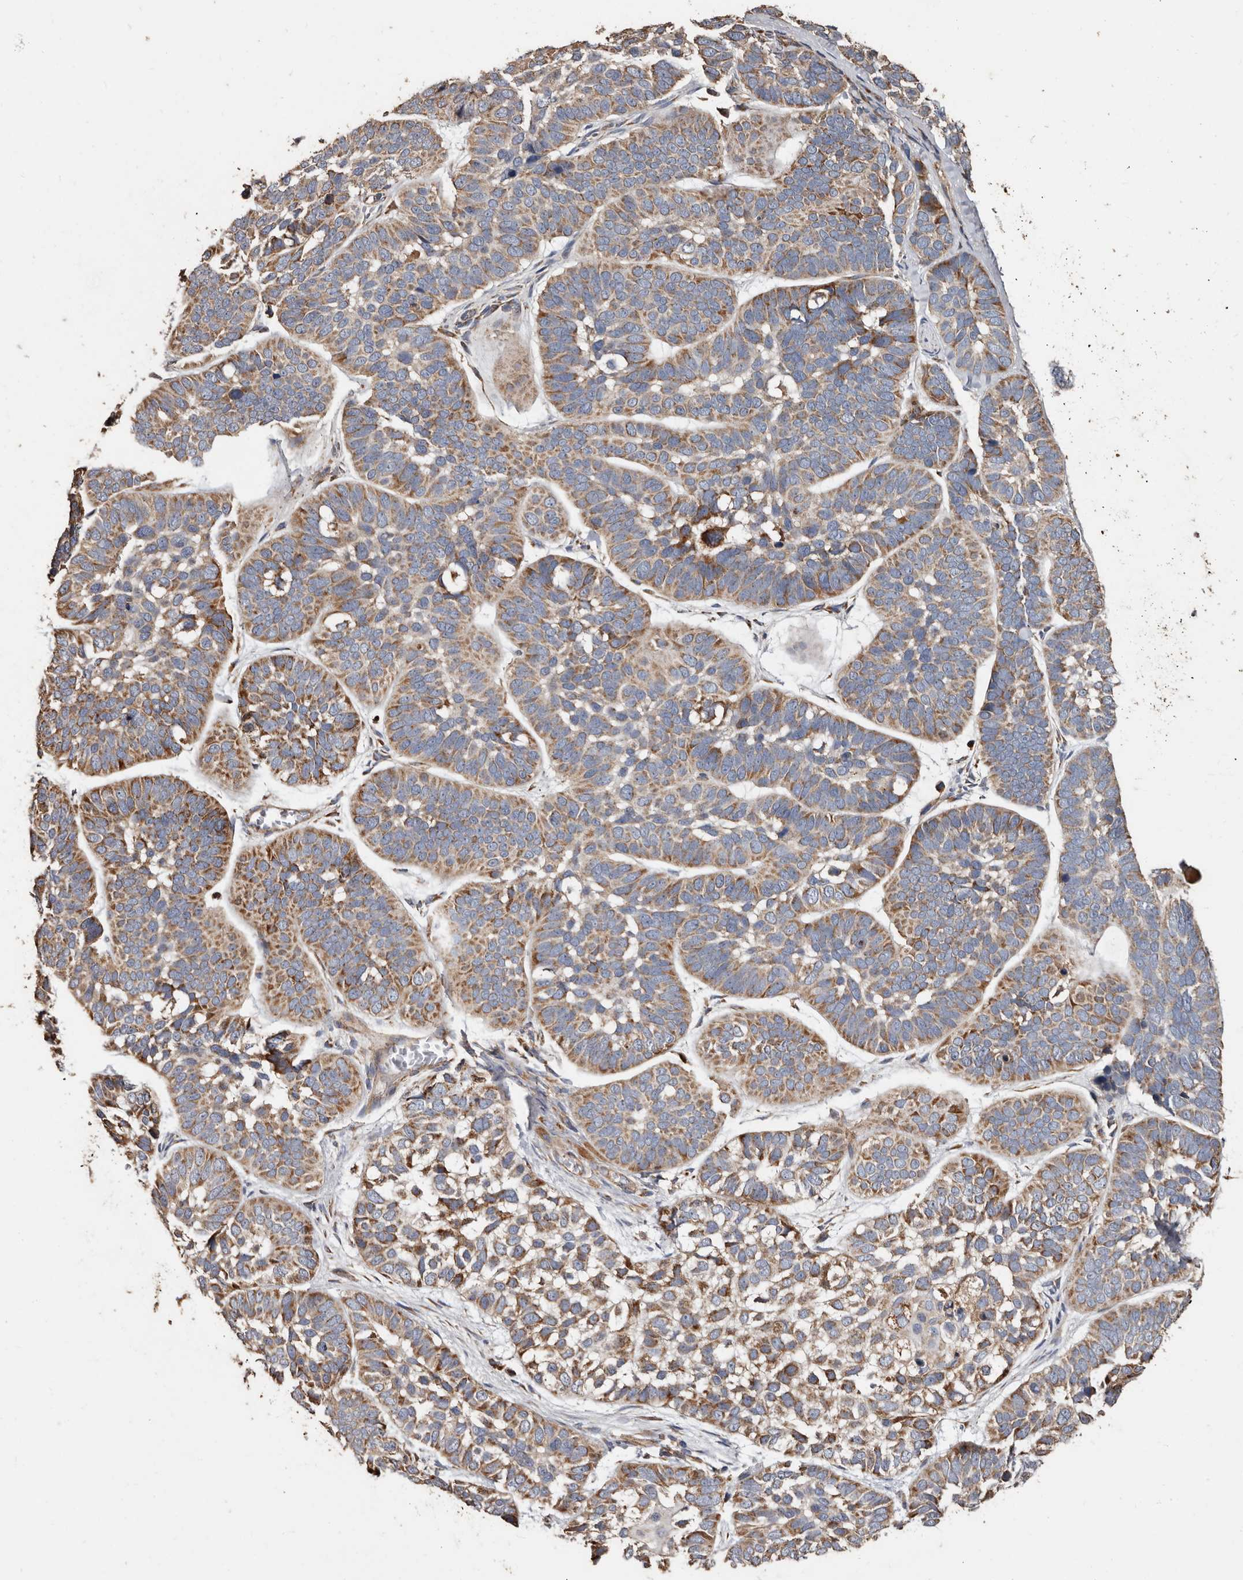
{"staining": {"intensity": "moderate", "quantity": ">75%", "location": "cytoplasmic/membranous"}, "tissue": "skin cancer", "cell_type": "Tumor cells", "image_type": "cancer", "snomed": [{"axis": "morphology", "description": "Basal cell carcinoma"}, {"axis": "topography", "description": "Skin"}], "caption": "Approximately >75% of tumor cells in basal cell carcinoma (skin) demonstrate moderate cytoplasmic/membranous protein positivity as visualized by brown immunohistochemical staining.", "gene": "OSGIN2", "patient": {"sex": "male", "age": 62}}